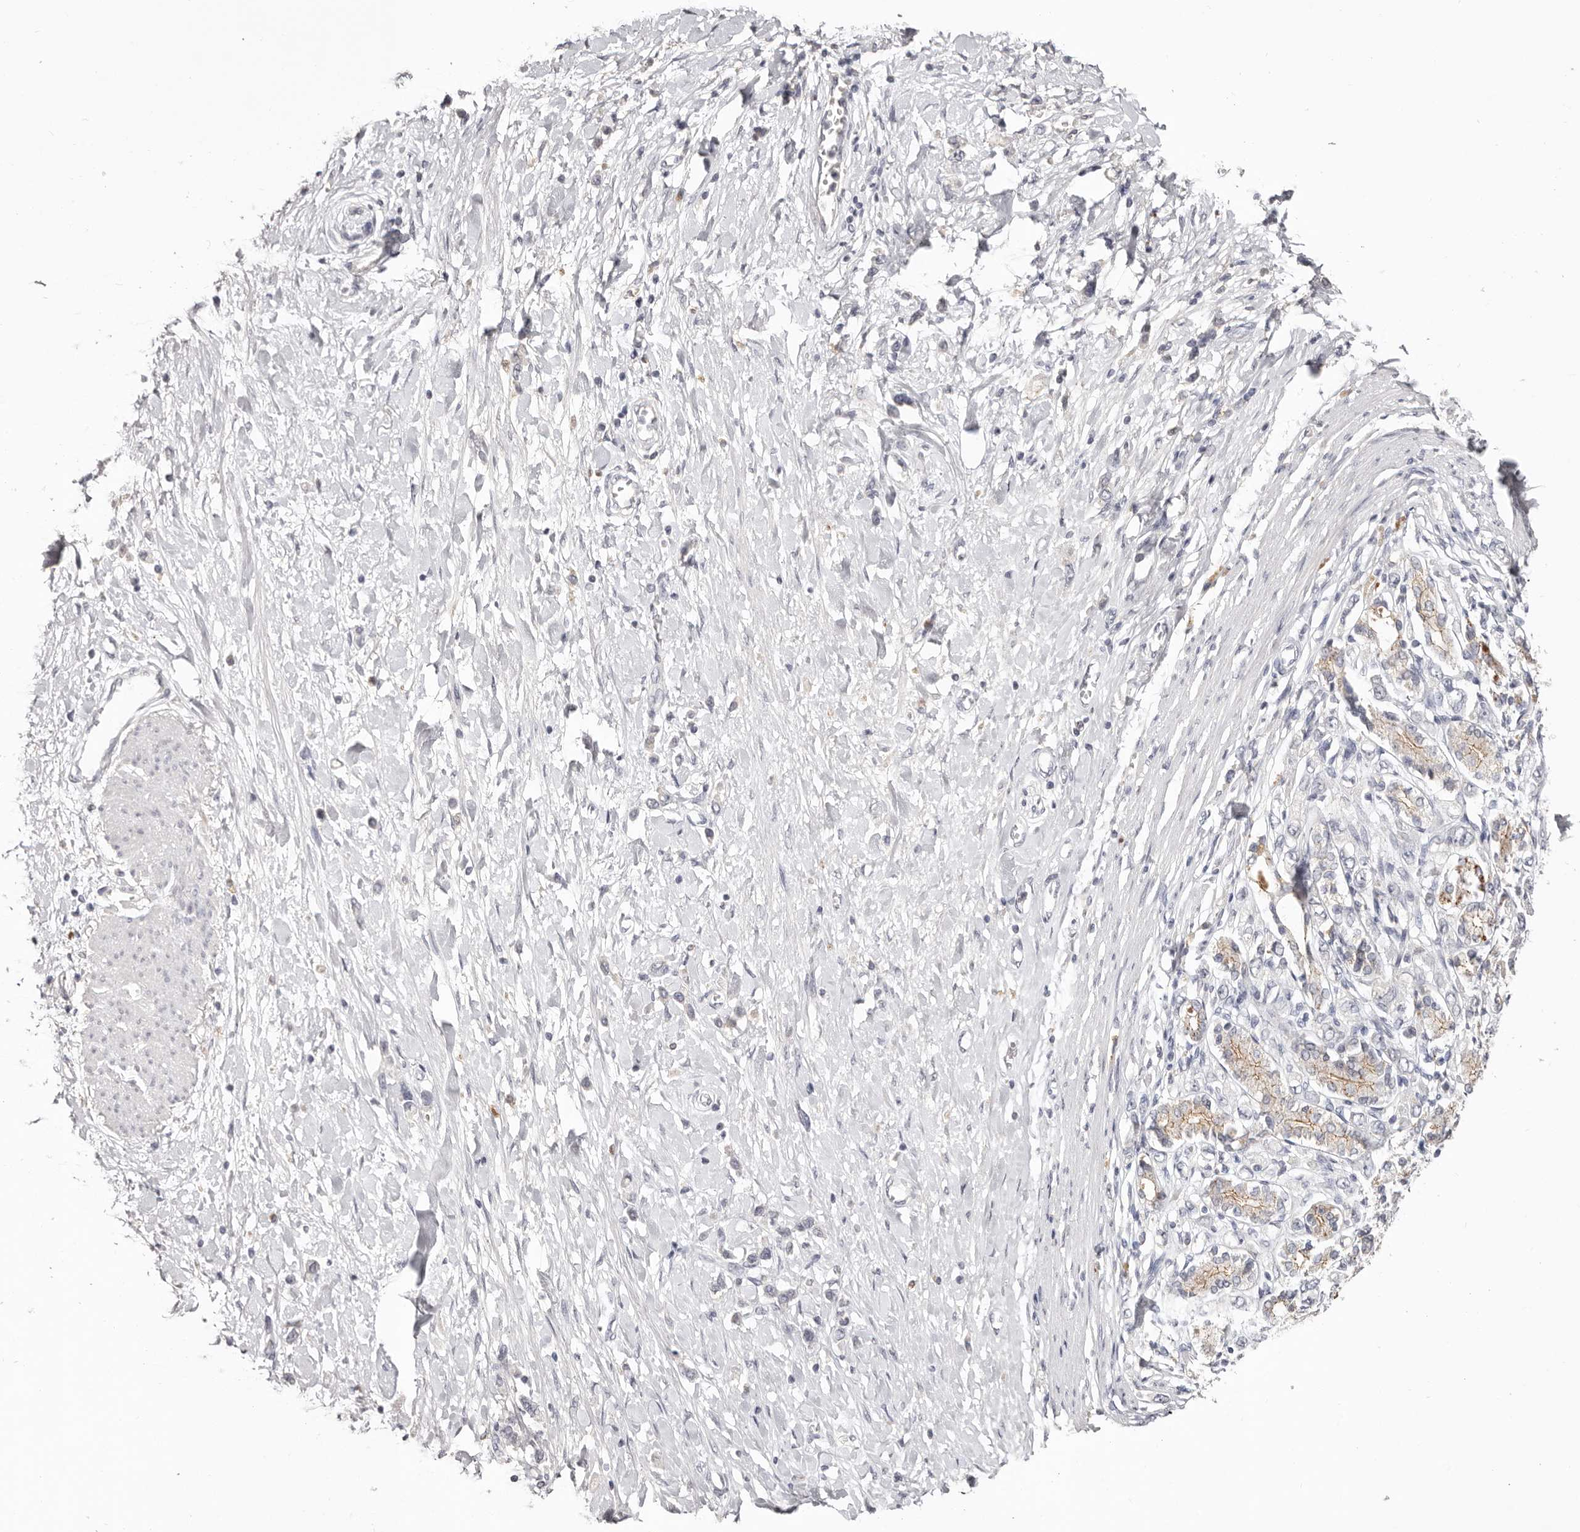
{"staining": {"intensity": "negative", "quantity": "none", "location": "none"}, "tissue": "stomach cancer", "cell_type": "Tumor cells", "image_type": "cancer", "snomed": [{"axis": "morphology", "description": "Adenocarcinoma, NOS"}, {"axis": "topography", "description": "Stomach"}], "caption": "This is an immunohistochemistry (IHC) image of human adenocarcinoma (stomach). There is no expression in tumor cells.", "gene": "PCDHB6", "patient": {"sex": "female", "age": 65}}